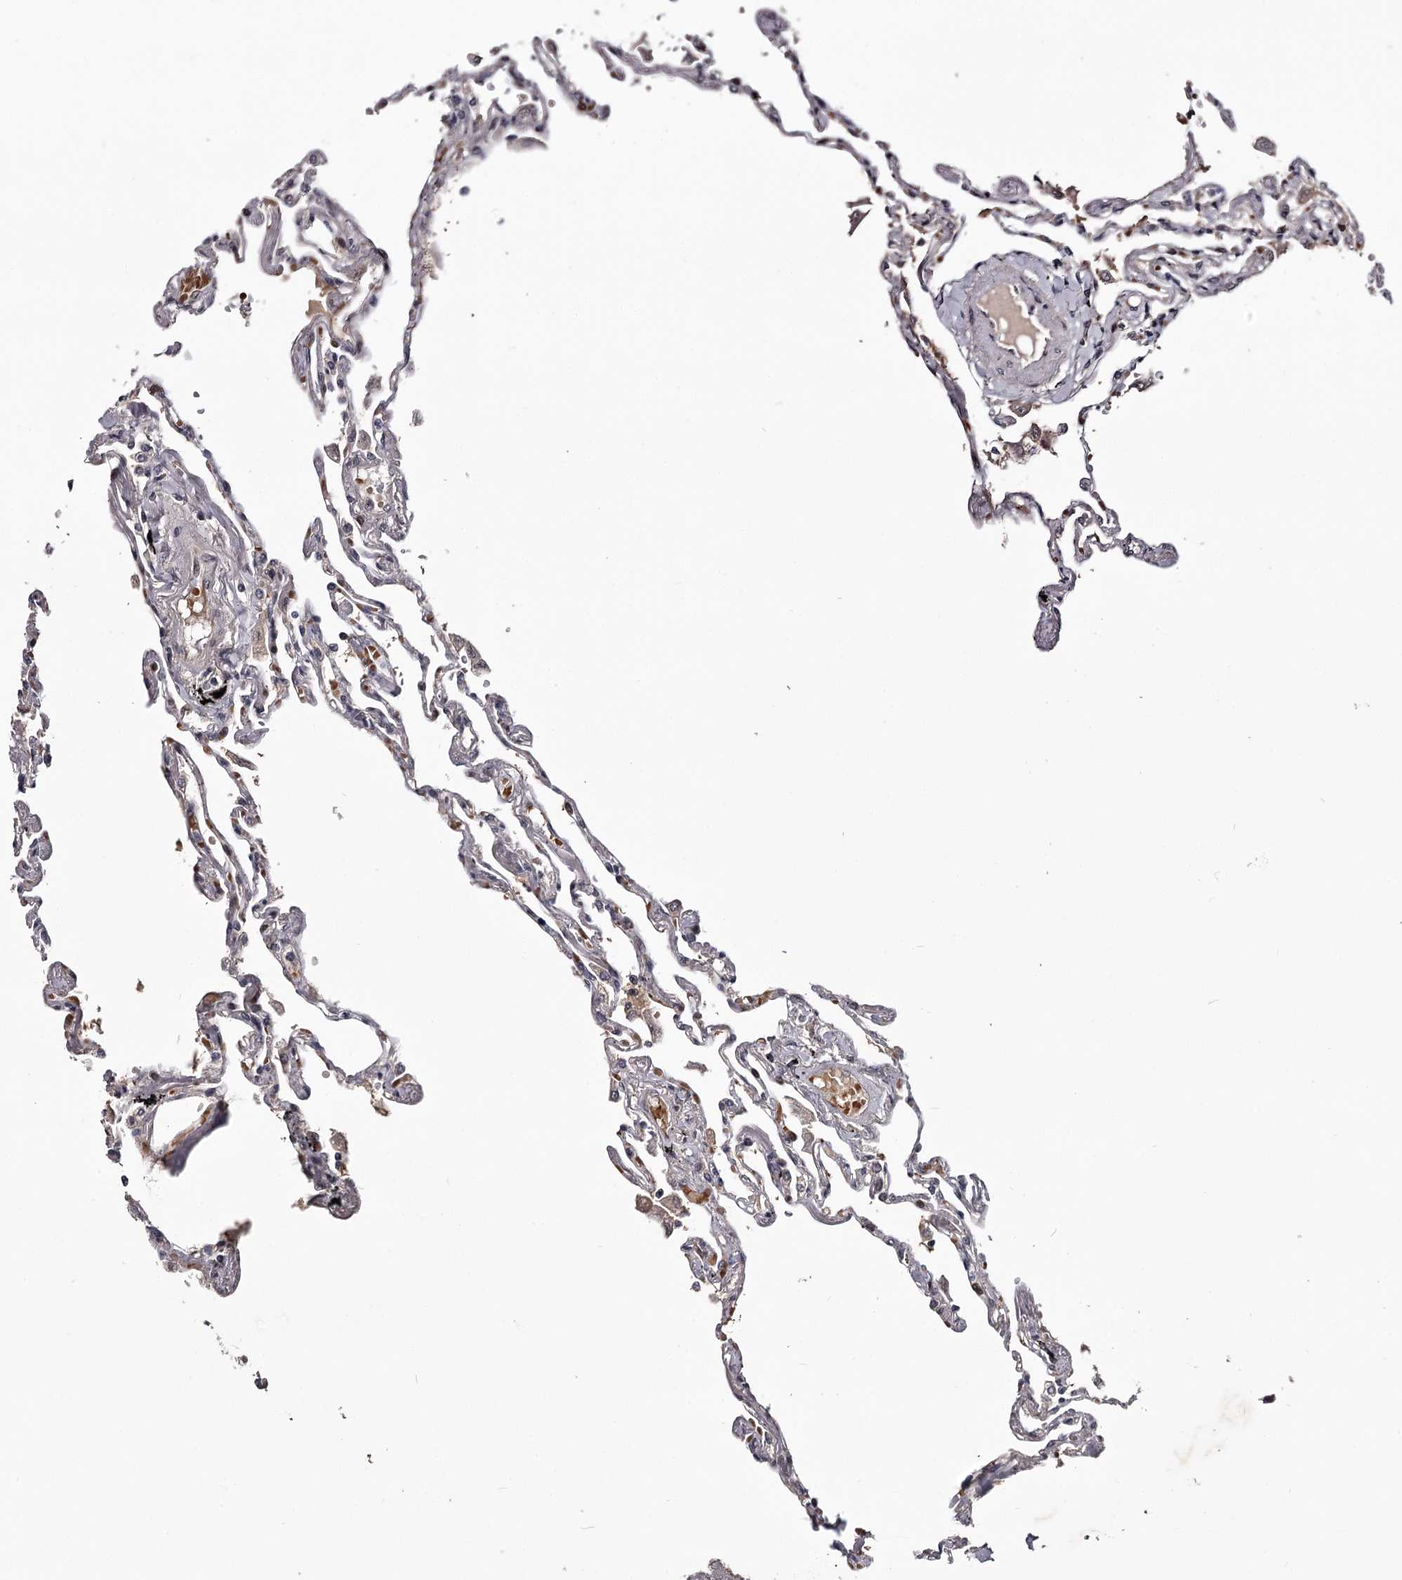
{"staining": {"intensity": "weak", "quantity": "25%-75%", "location": "cytoplasmic/membranous"}, "tissue": "lung", "cell_type": "Alveolar cells", "image_type": "normal", "snomed": [{"axis": "morphology", "description": "Normal tissue, NOS"}, {"axis": "topography", "description": "Lung"}], "caption": "This is a micrograph of immunohistochemistry (IHC) staining of benign lung, which shows weak staining in the cytoplasmic/membranous of alveolar cells.", "gene": "RNF44", "patient": {"sex": "female", "age": 67}}